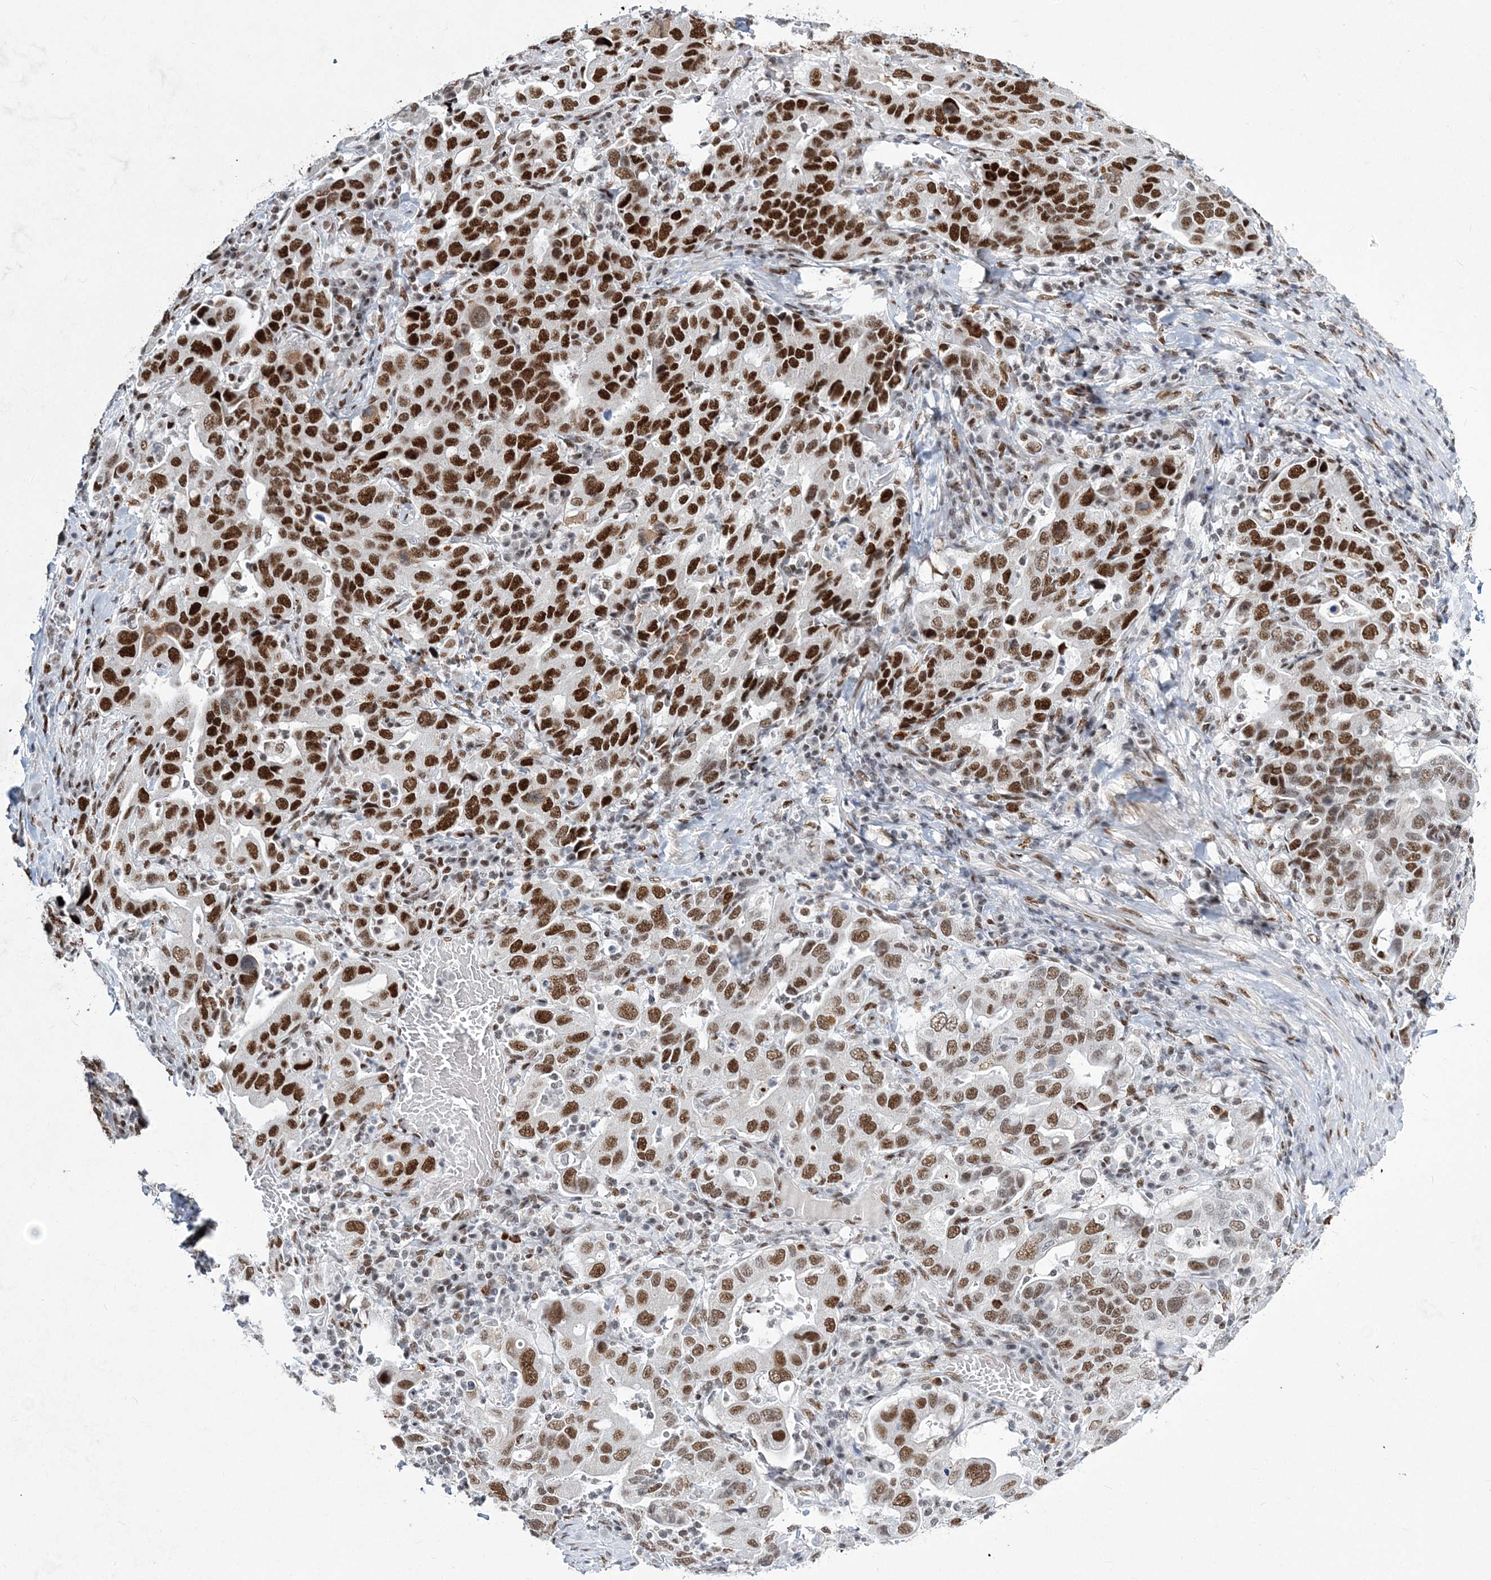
{"staining": {"intensity": "strong", "quantity": ">75%", "location": "nuclear"}, "tissue": "stomach cancer", "cell_type": "Tumor cells", "image_type": "cancer", "snomed": [{"axis": "morphology", "description": "Adenocarcinoma, NOS"}, {"axis": "topography", "description": "Stomach, upper"}], "caption": "Immunohistochemistry (IHC) of human stomach adenocarcinoma shows high levels of strong nuclear staining in approximately >75% of tumor cells.", "gene": "ZBTB7A", "patient": {"sex": "male", "age": 62}}